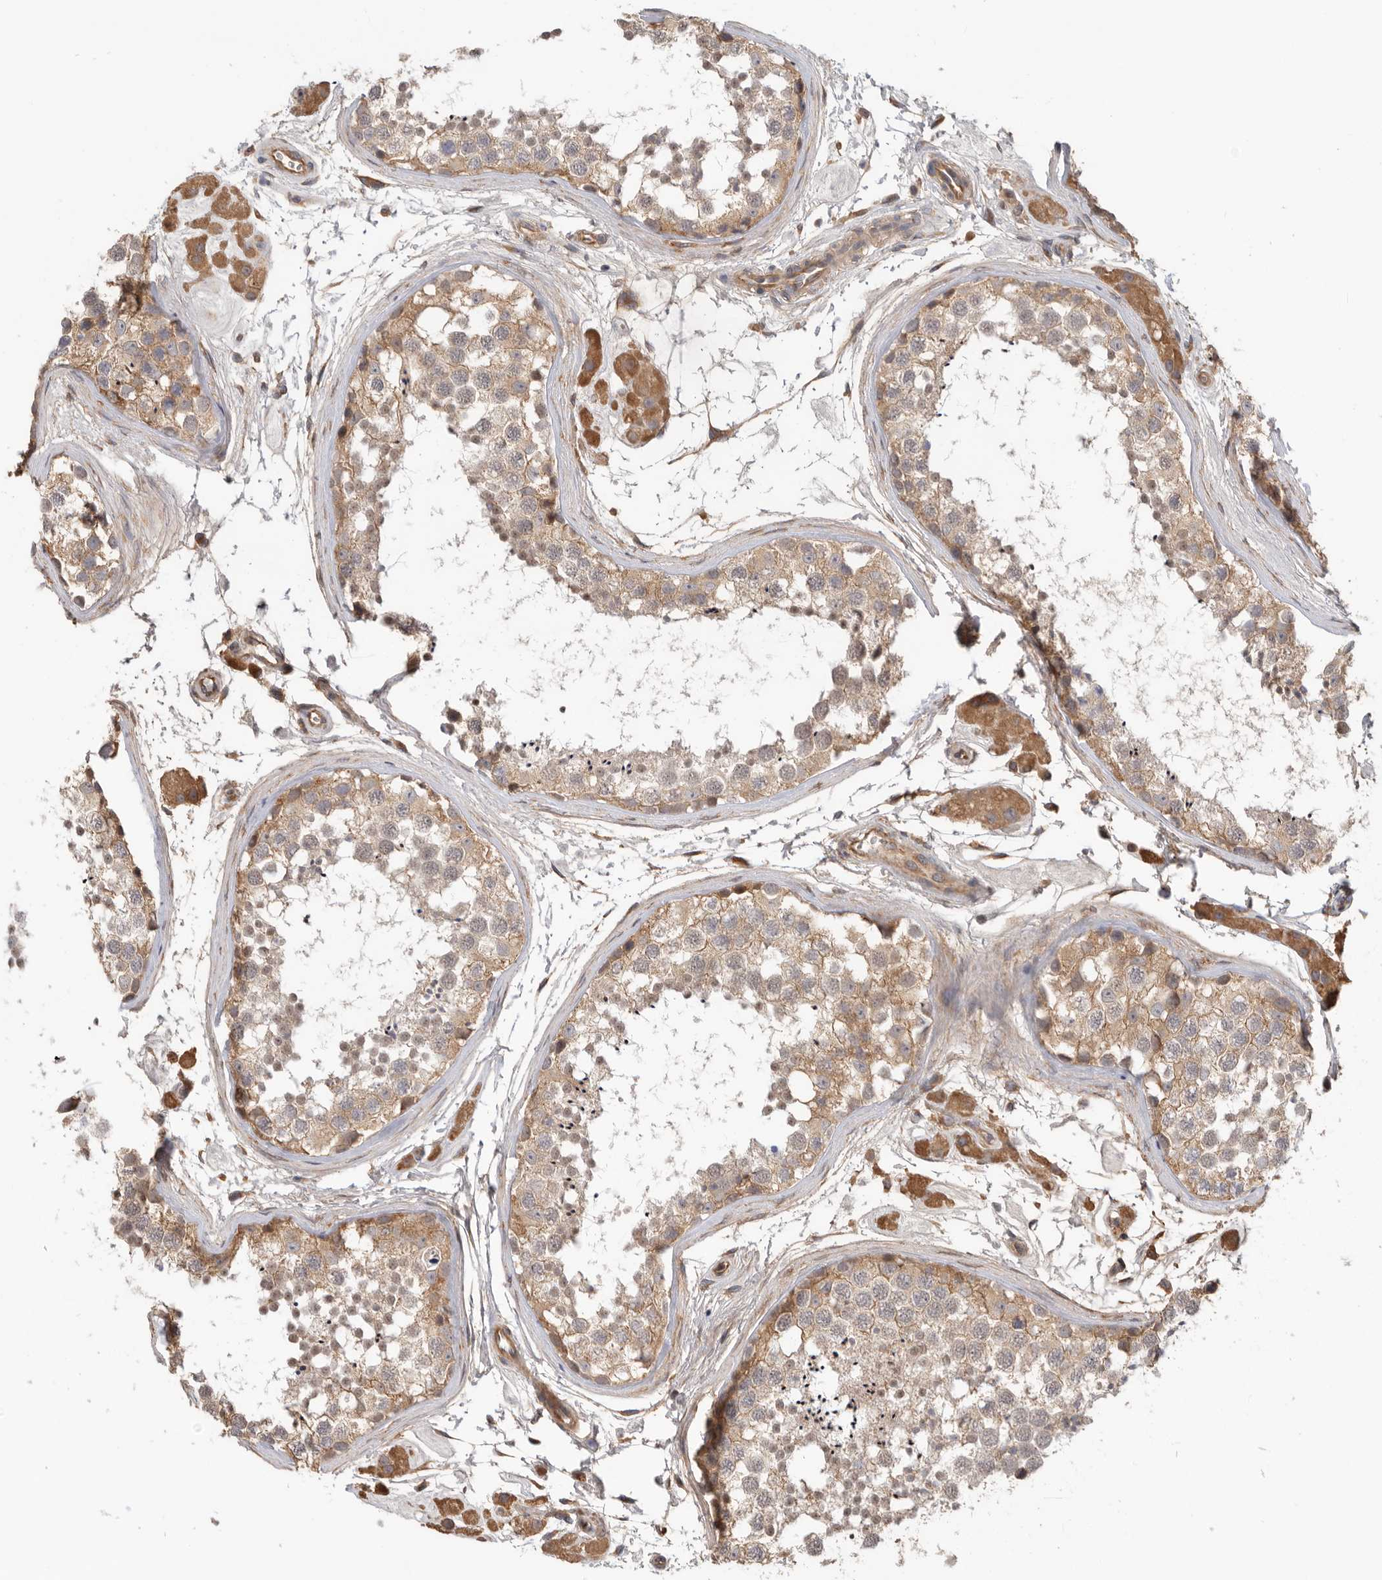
{"staining": {"intensity": "weak", "quantity": ">75%", "location": "cytoplasmic/membranous"}, "tissue": "testis", "cell_type": "Cells in seminiferous ducts", "image_type": "normal", "snomed": [{"axis": "morphology", "description": "Normal tissue, NOS"}, {"axis": "topography", "description": "Testis"}], "caption": "Normal testis demonstrates weak cytoplasmic/membranous positivity in approximately >75% of cells in seminiferous ducts, visualized by immunohistochemistry.", "gene": "CDC42BPB", "patient": {"sex": "male", "age": 56}}